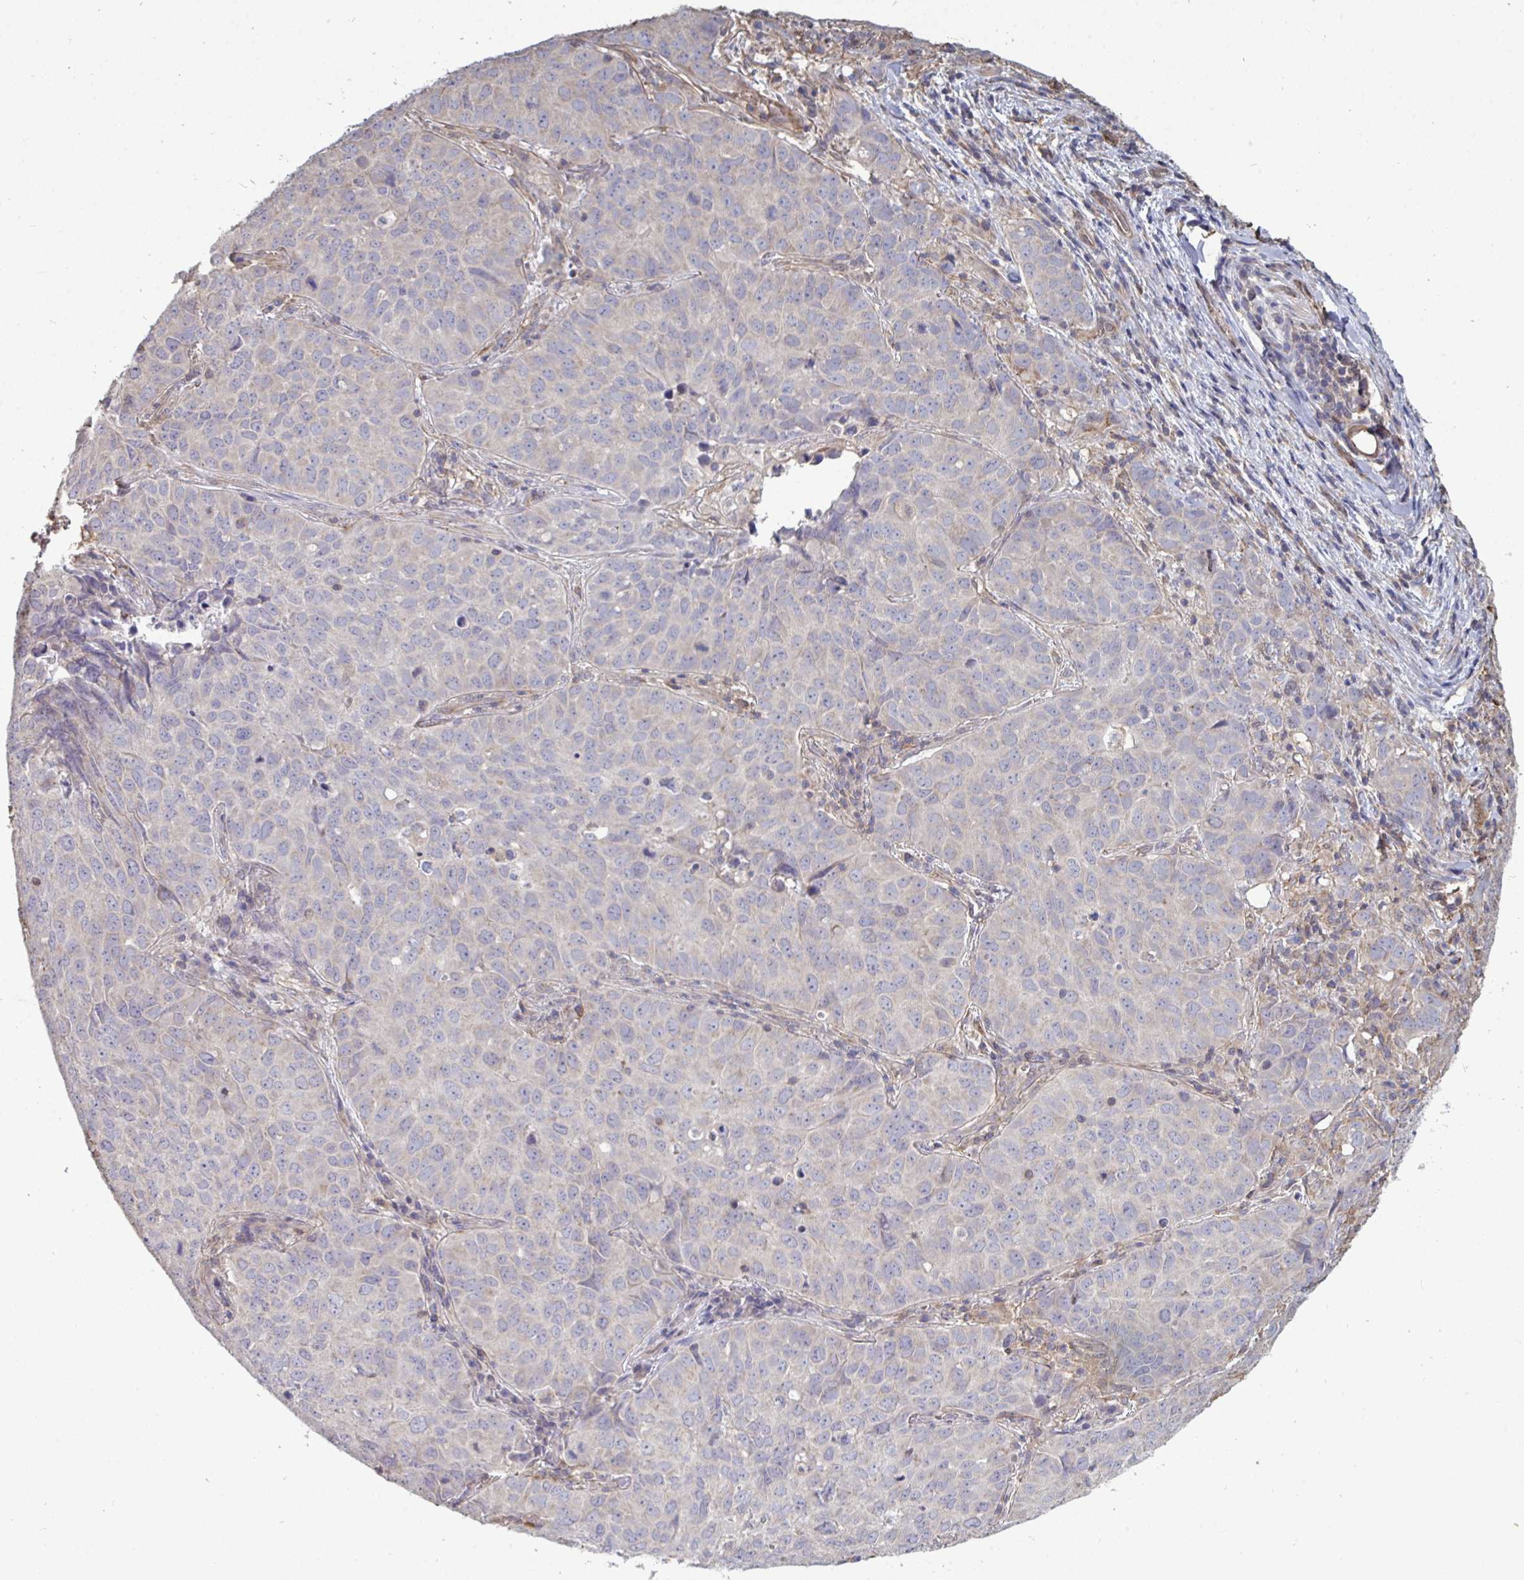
{"staining": {"intensity": "negative", "quantity": "none", "location": "none"}, "tissue": "lung cancer", "cell_type": "Tumor cells", "image_type": "cancer", "snomed": [{"axis": "morphology", "description": "Adenocarcinoma, NOS"}, {"axis": "topography", "description": "Lung"}], "caption": "Immunohistochemistry of human lung cancer displays no expression in tumor cells. The staining was performed using DAB (3,3'-diaminobenzidine) to visualize the protein expression in brown, while the nuclei were stained in blue with hematoxylin (Magnification: 20x).", "gene": "ISCU", "patient": {"sex": "female", "age": 50}}